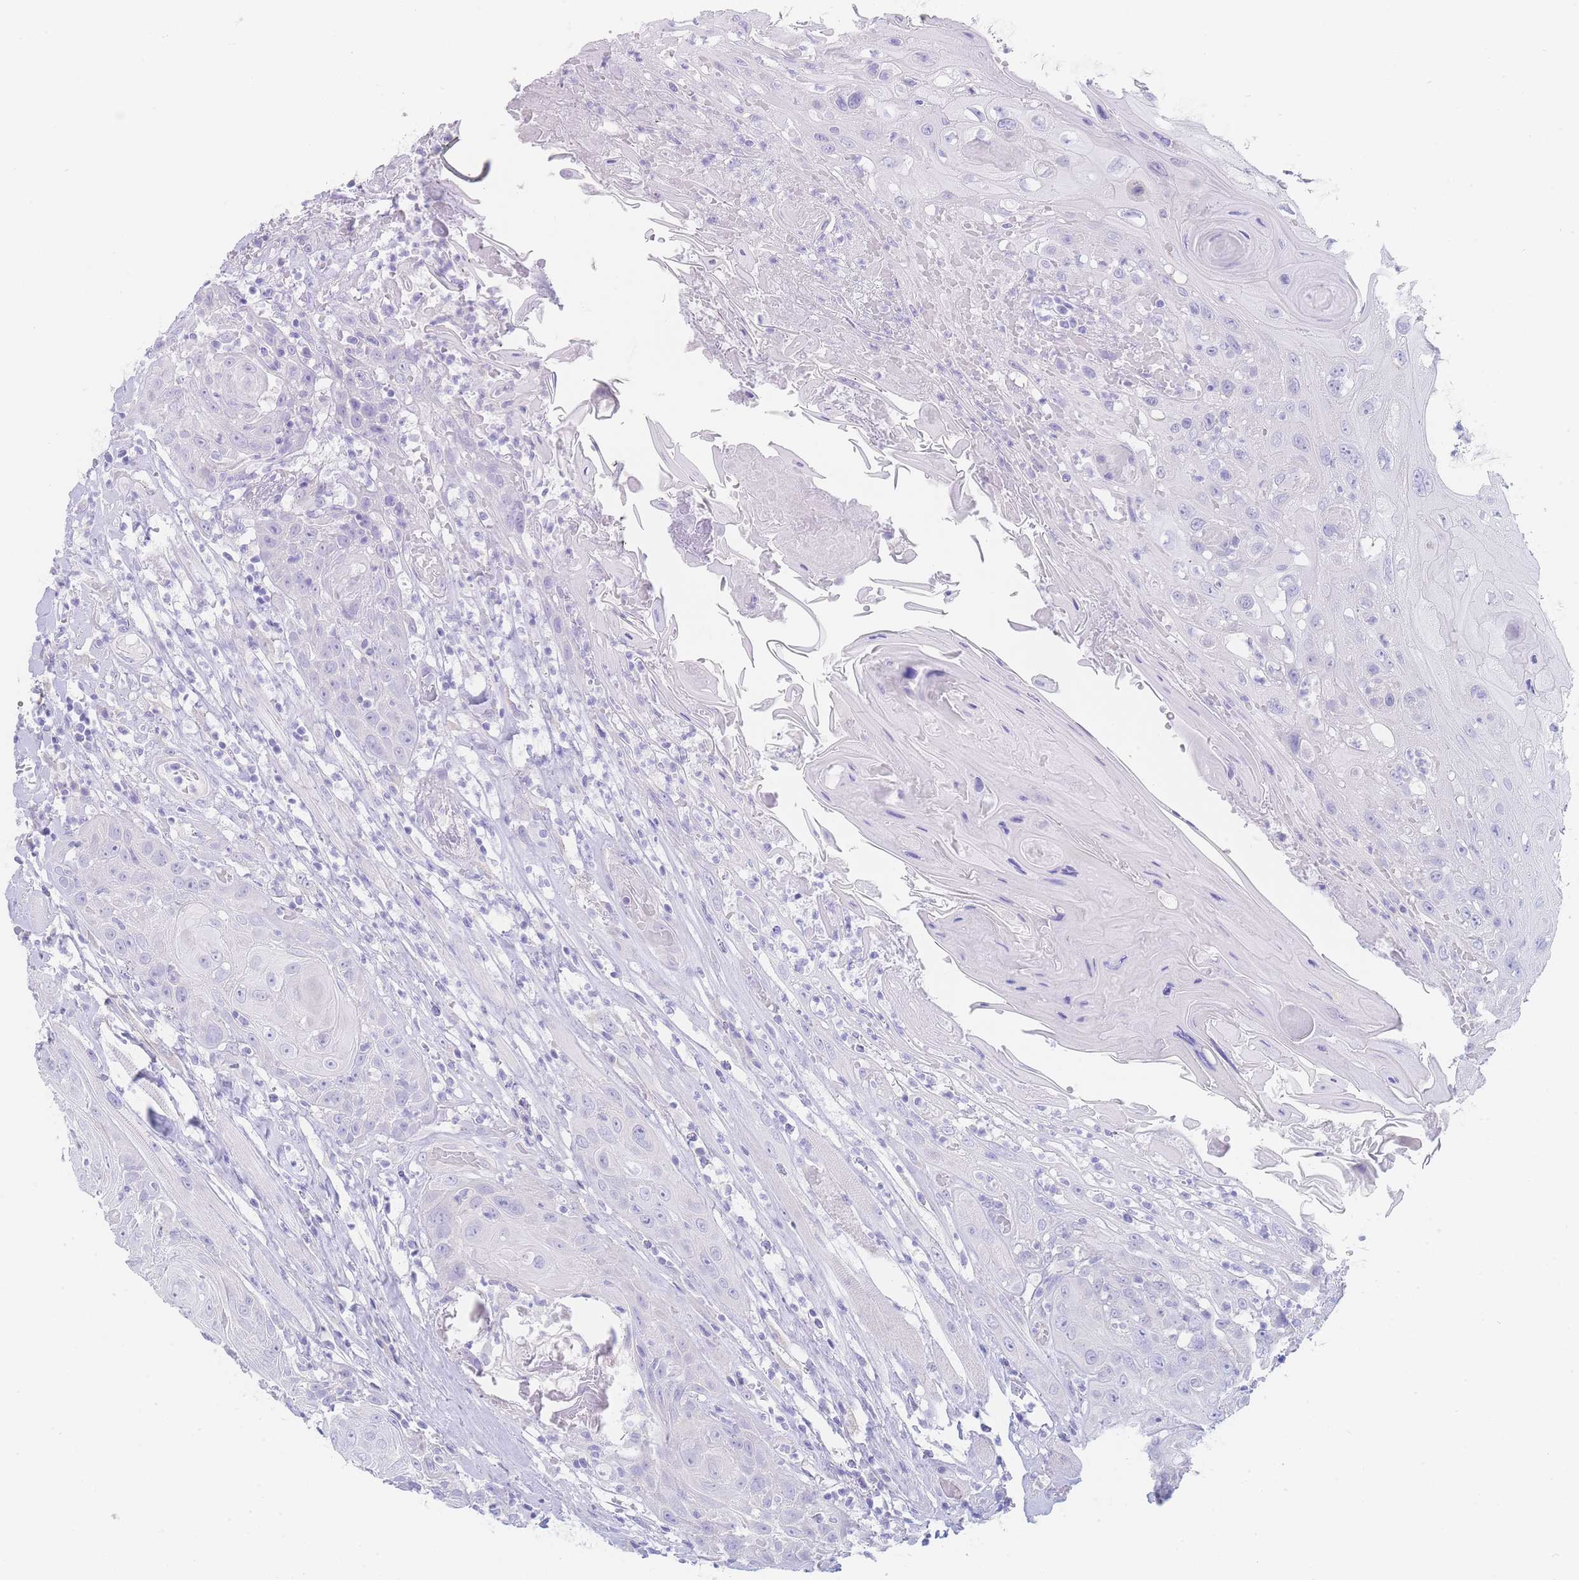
{"staining": {"intensity": "negative", "quantity": "none", "location": "none"}, "tissue": "head and neck cancer", "cell_type": "Tumor cells", "image_type": "cancer", "snomed": [{"axis": "morphology", "description": "Squamous cell carcinoma, NOS"}, {"axis": "topography", "description": "Head-Neck"}], "caption": "DAB immunohistochemical staining of human head and neck cancer (squamous cell carcinoma) demonstrates no significant staining in tumor cells.", "gene": "LZTFL1", "patient": {"sex": "female", "age": 59}}